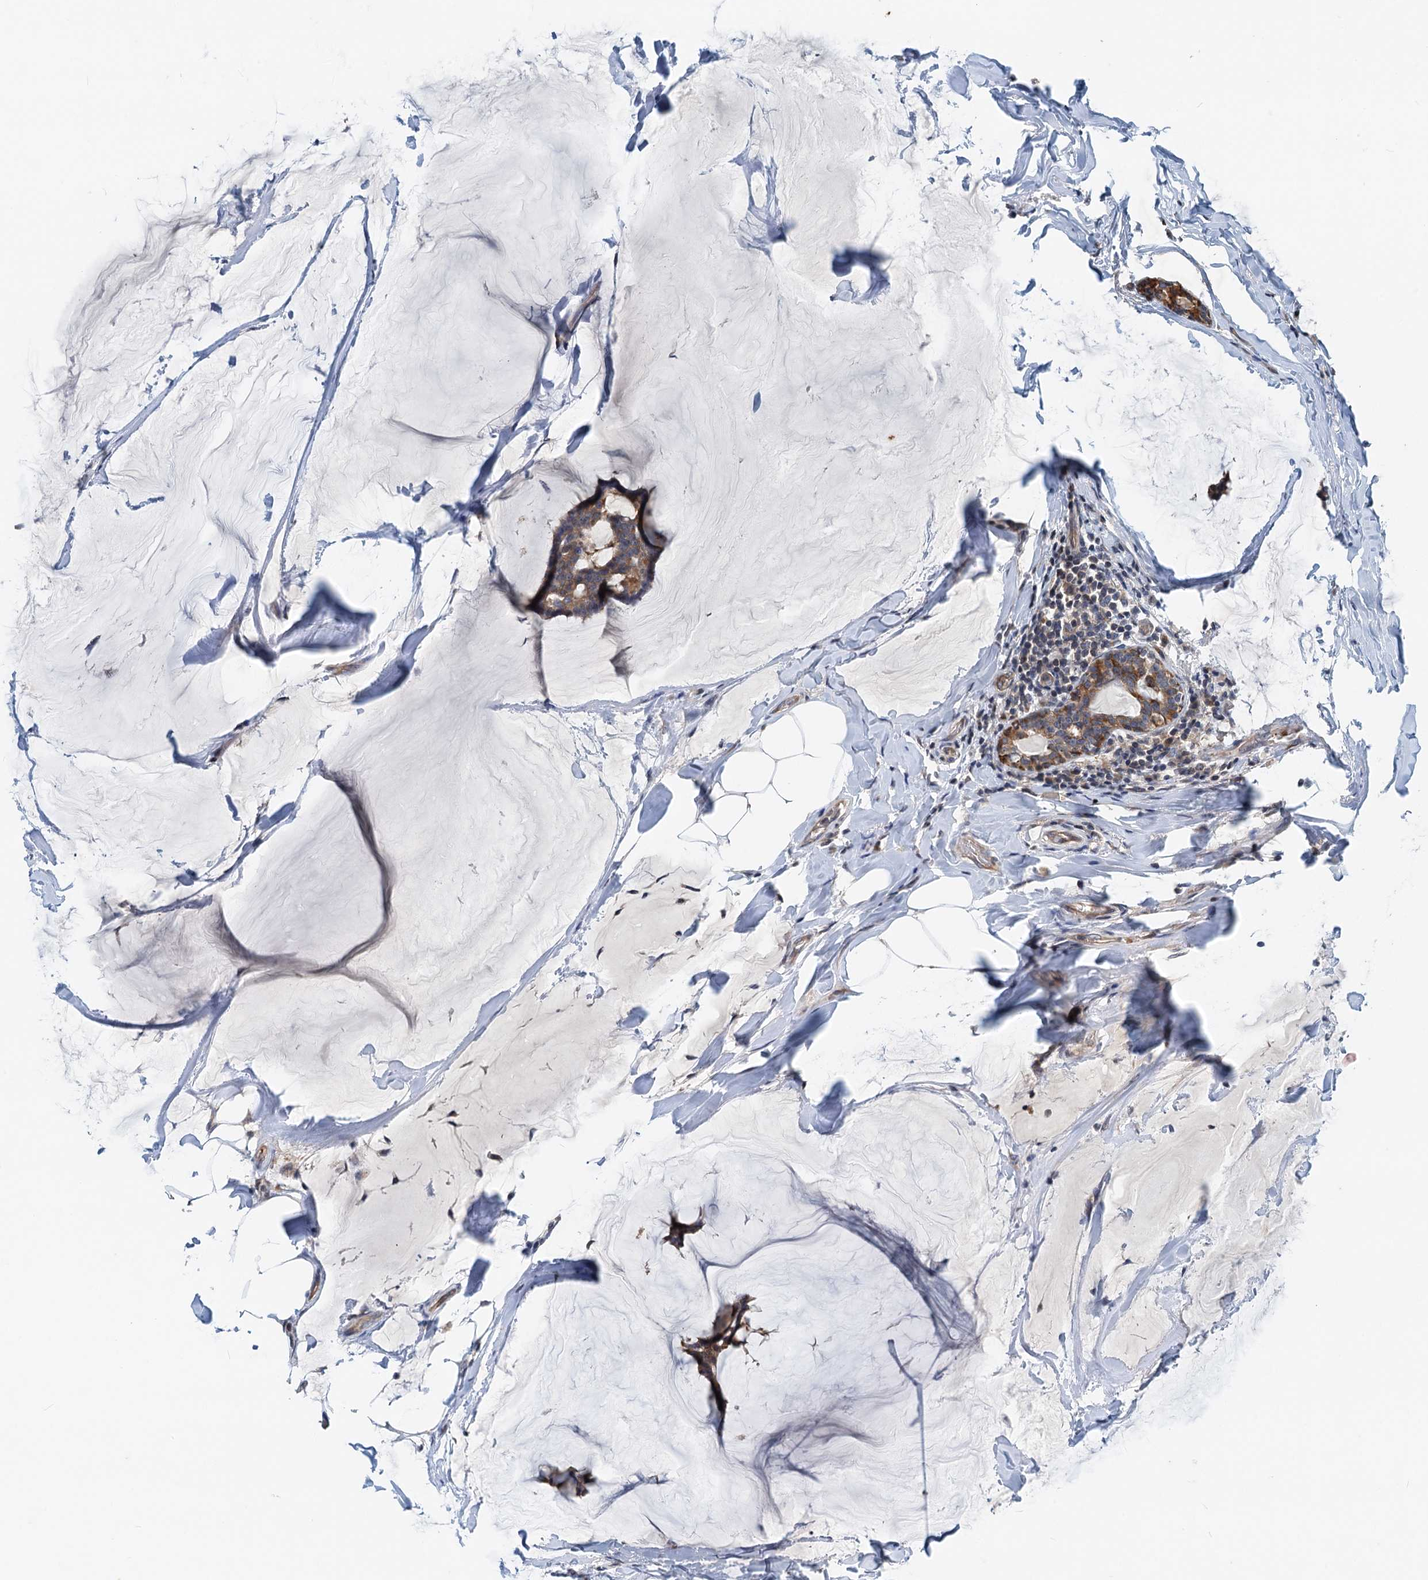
{"staining": {"intensity": "moderate", "quantity": "25%-75%", "location": "cytoplasmic/membranous"}, "tissue": "breast cancer", "cell_type": "Tumor cells", "image_type": "cancer", "snomed": [{"axis": "morphology", "description": "Duct carcinoma"}, {"axis": "topography", "description": "Breast"}], "caption": "This histopathology image exhibits immunohistochemistry (IHC) staining of intraductal carcinoma (breast), with medium moderate cytoplasmic/membranous expression in about 25%-75% of tumor cells.", "gene": "NBEA", "patient": {"sex": "female", "age": 93}}